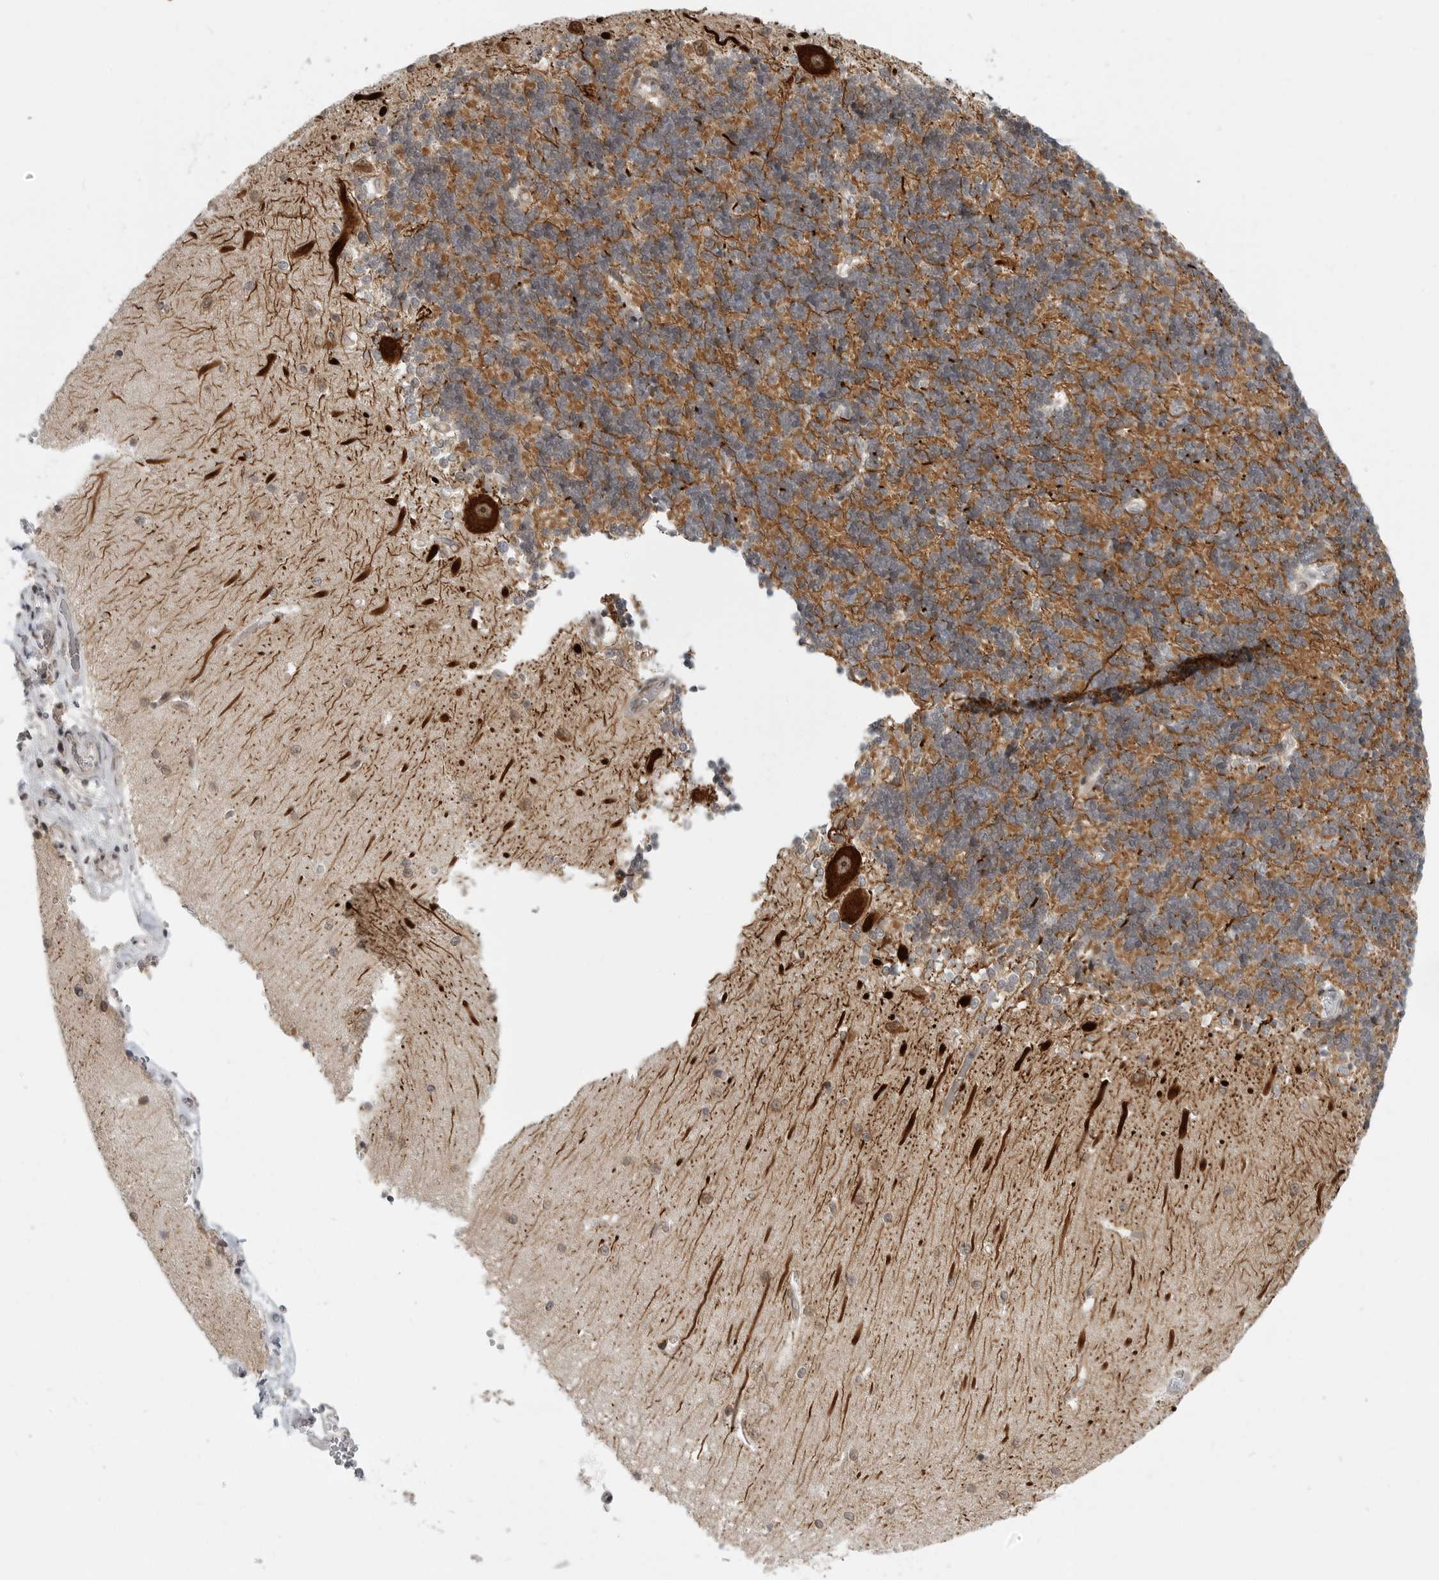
{"staining": {"intensity": "weak", "quantity": "25%-75%", "location": "cytoplasmic/membranous"}, "tissue": "cerebellum", "cell_type": "Cells in granular layer", "image_type": "normal", "snomed": [{"axis": "morphology", "description": "Normal tissue, NOS"}, {"axis": "topography", "description": "Cerebellum"}], "caption": "Benign cerebellum was stained to show a protein in brown. There is low levels of weak cytoplasmic/membranous expression in approximately 25%-75% of cells in granular layer.", "gene": "CEP295NL", "patient": {"sex": "male", "age": 37}}